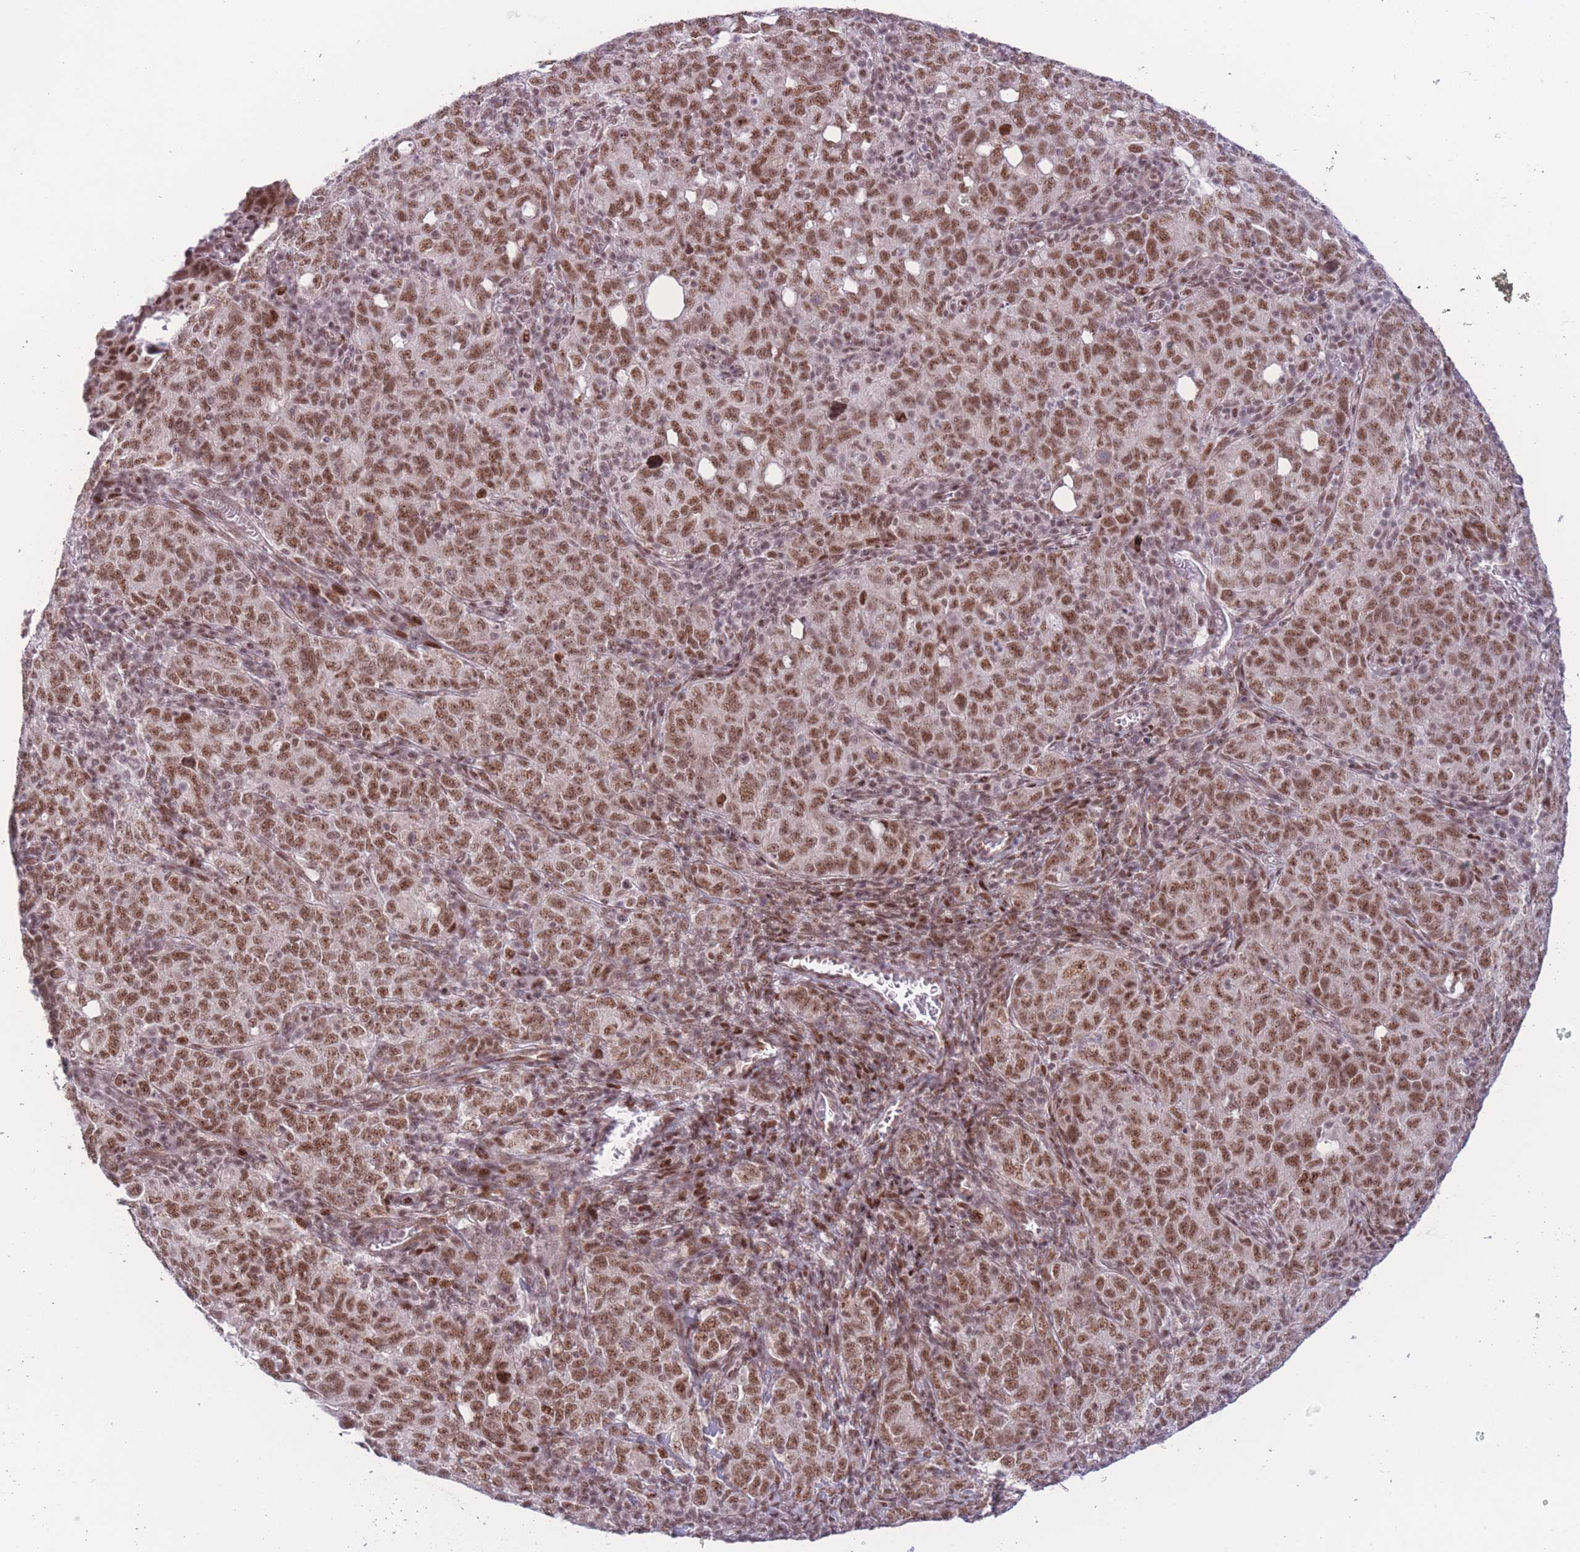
{"staining": {"intensity": "moderate", "quantity": ">75%", "location": "nuclear"}, "tissue": "ovarian cancer", "cell_type": "Tumor cells", "image_type": "cancer", "snomed": [{"axis": "morphology", "description": "Carcinoma, endometroid"}, {"axis": "topography", "description": "Ovary"}], "caption": "Ovarian cancer (endometroid carcinoma) was stained to show a protein in brown. There is medium levels of moderate nuclear staining in about >75% of tumor cells.", "gene": "PCIF1", "patient": {"sex": "female", "age": 62}}